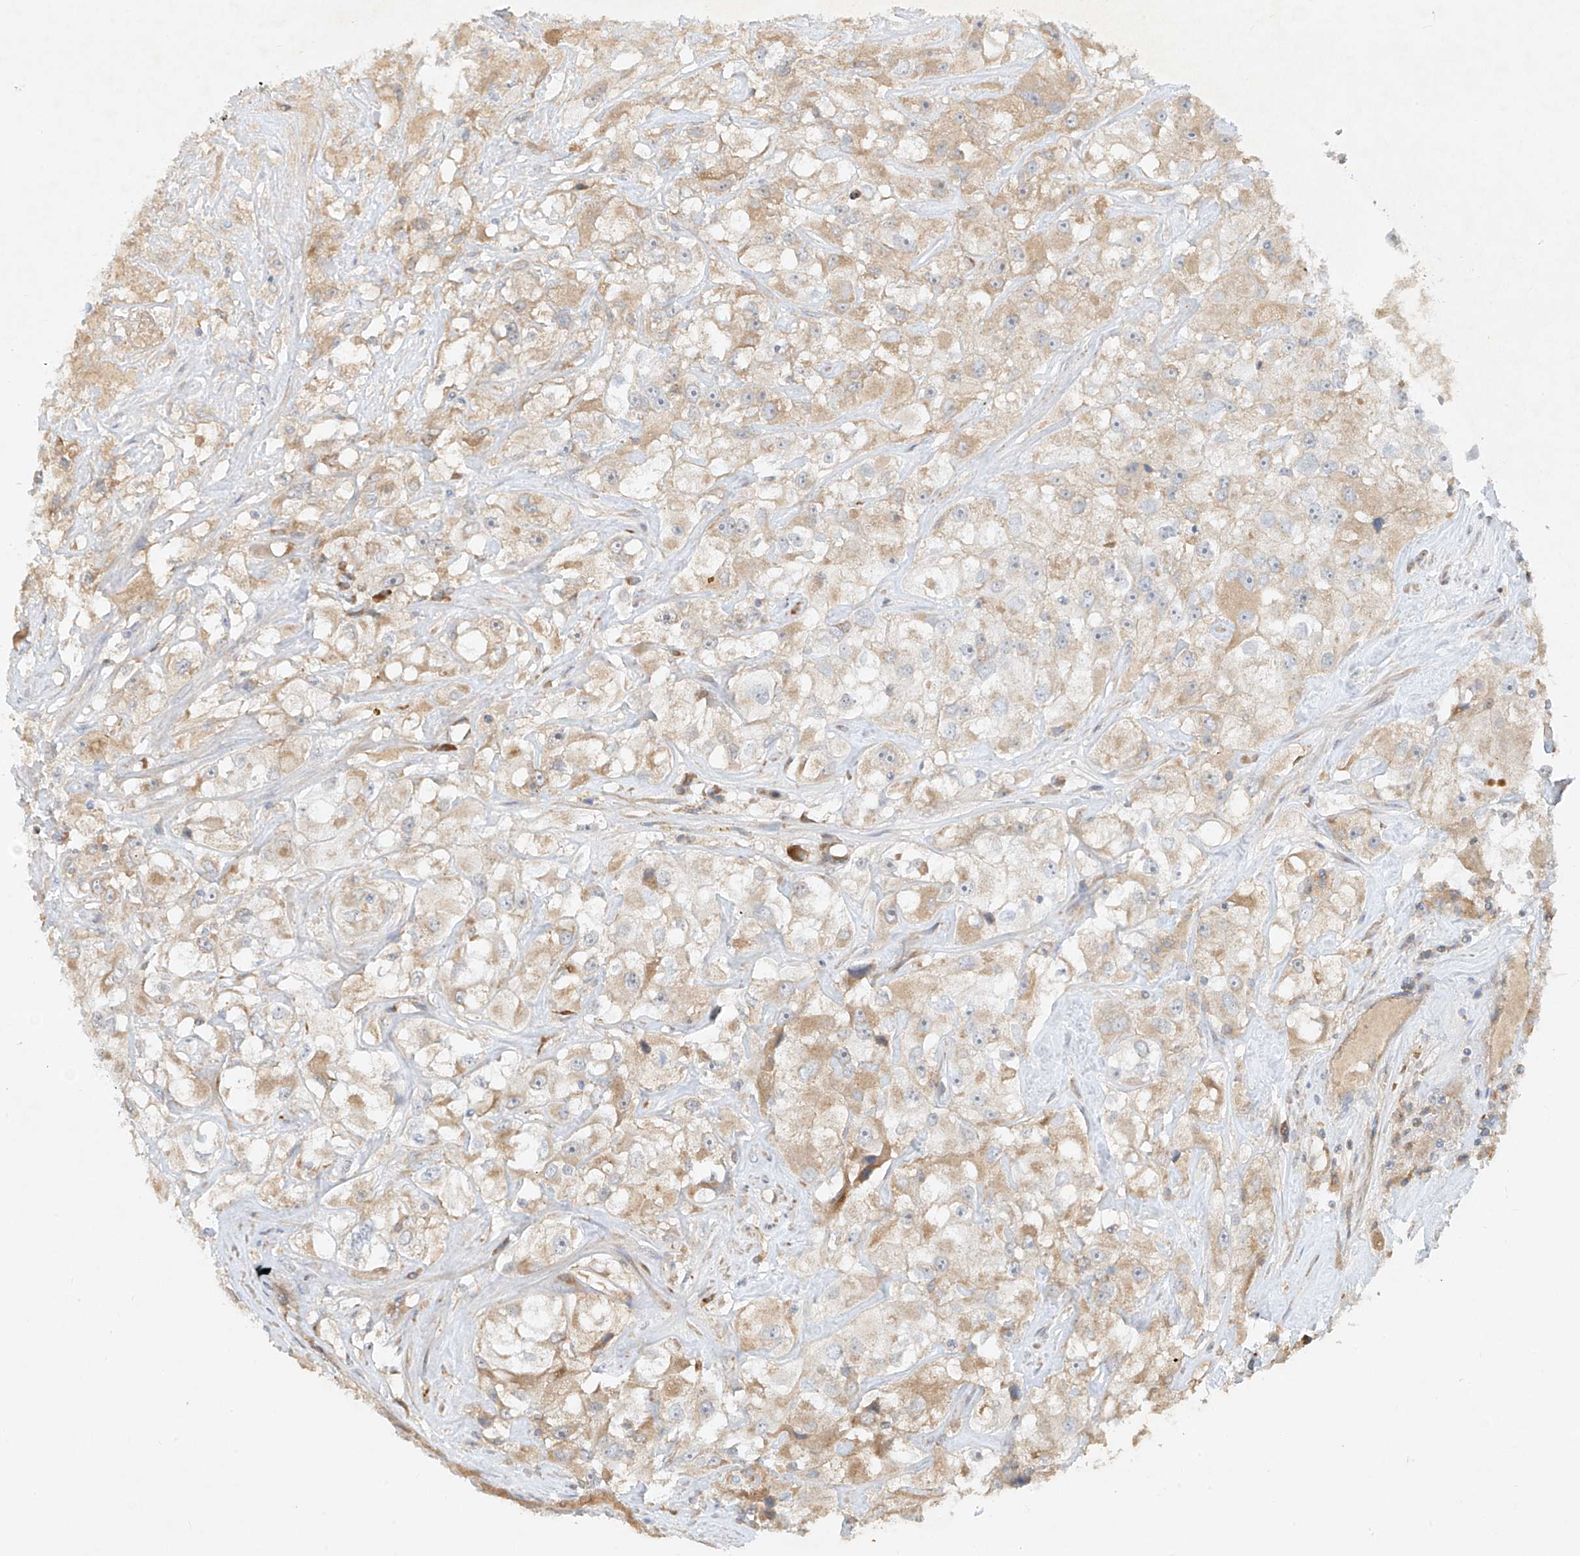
{"staining": {"intensity": "weak", "quantity": "25%-75%", "location": "cytoplasmic/membranous"}, "tissue": "renal cancer", "cell_type": "Tumor cells", "image_type": "cancer", "snomed": [{"axis": "morphology", "description": "Adenocarcinoma, NOS"}, {"axis": "topography", "description": "Kidney"}], "caption": "Weak cytoplasmic/membranous staining is identified in about 25%-75% of tumor cells in renal cancer. The staining was performed using DAB (3,3'-diaminobenzidine) to visualize the protein expression in brown, while the nuclei were stained in blue with hematoxylin (Magnification: 20x).", "gene": "KPNA7", "patient": {"sex": "female", "age": 52}}